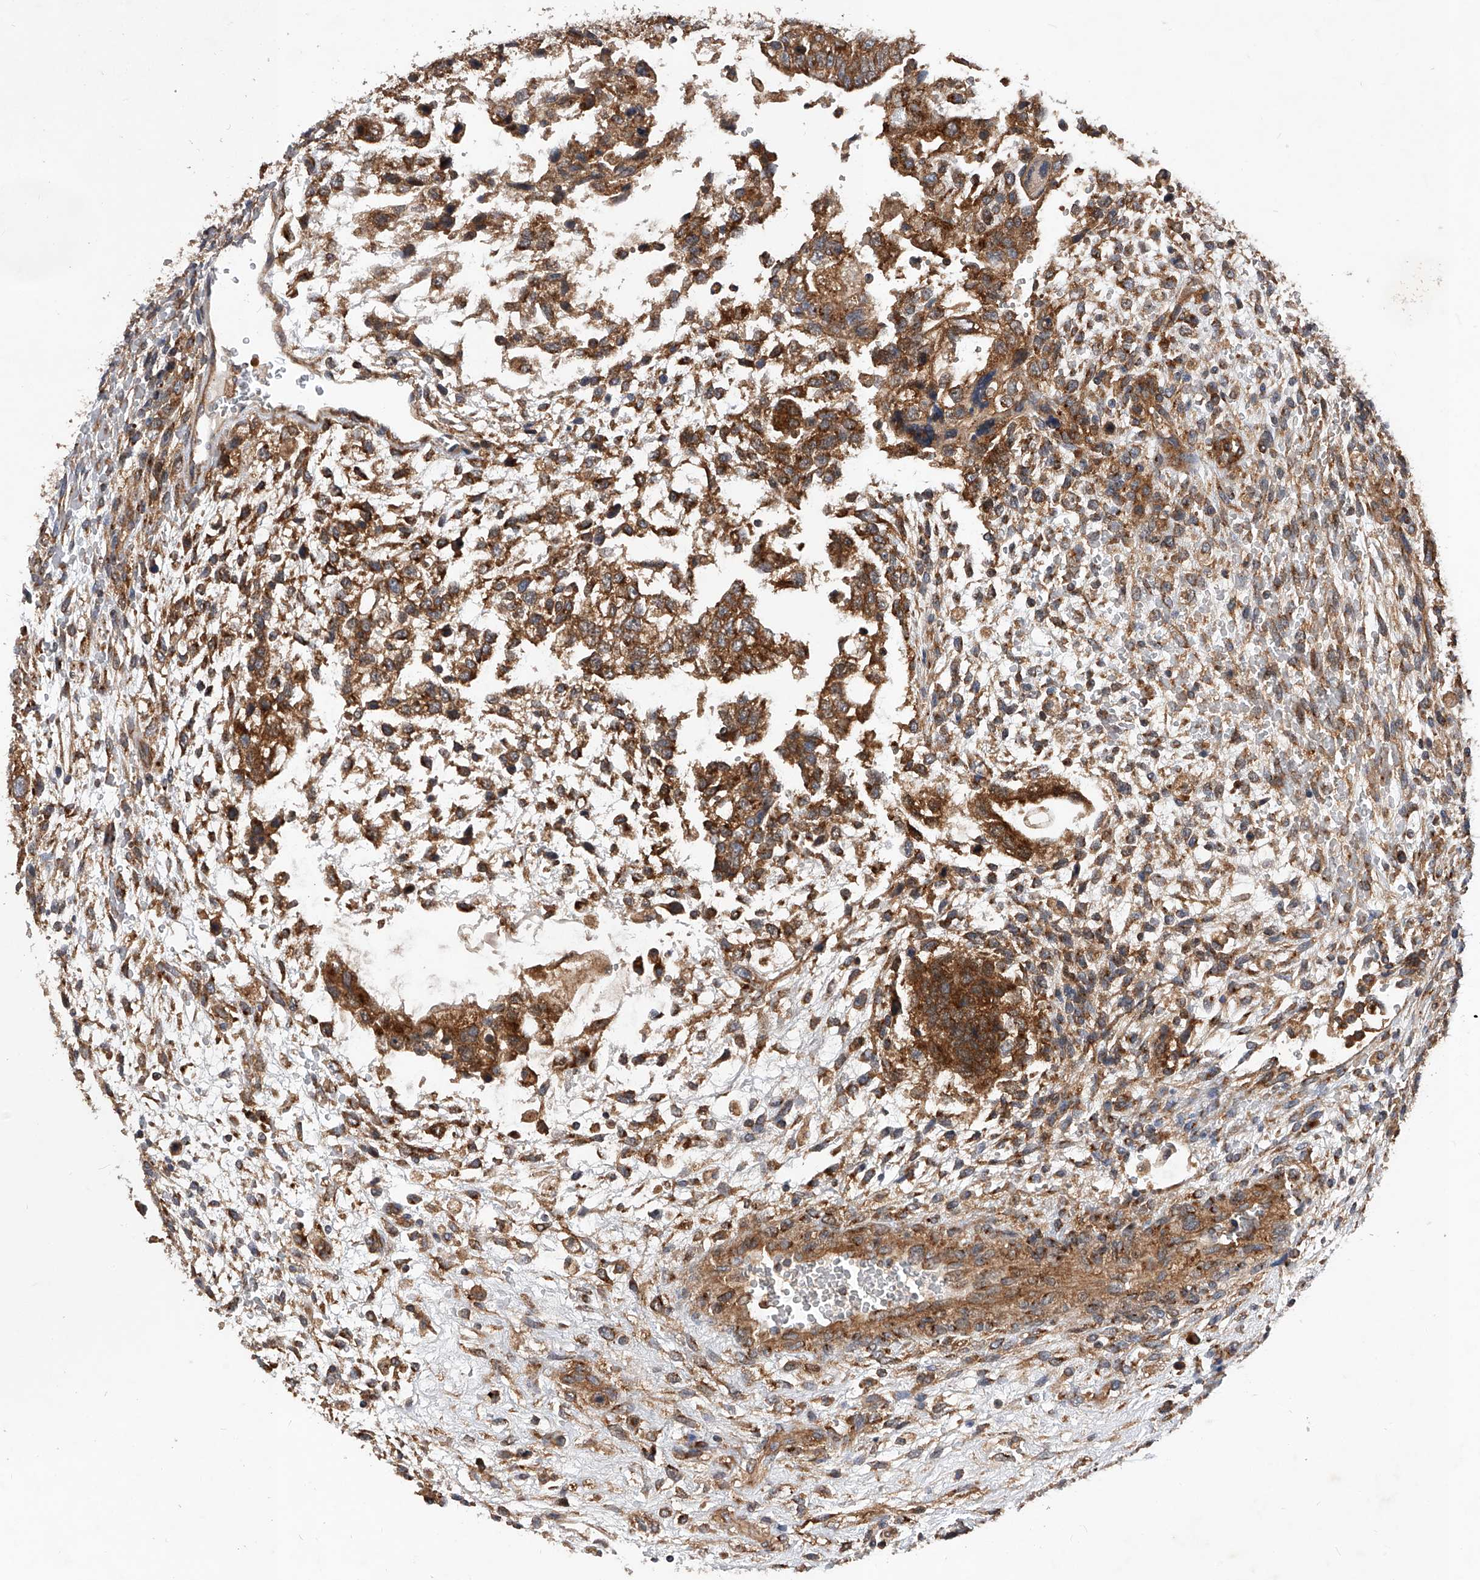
{"staining": {"intensity": "strong", "quantity": ">75%", "location": "cytoplasmic/membranous"}, "tissue": "testis cancer", "cell_type": "Tumor cells", "image_type": "cancer", "snomed": [{"axis": "morphology", "description": "Carcinoma, Embryonal, NOS"}, {"axis": "topography", "description": "Testis"}], "caption": "Brown immunohistochemical staining in testis cancer (embryonal carcinoma) reveals strong cytoplasmic/membranous positivity in approximately >75% of tumor cells.", "gene": "CFAP410", "patient": {"sex": "male", "age": 37}}